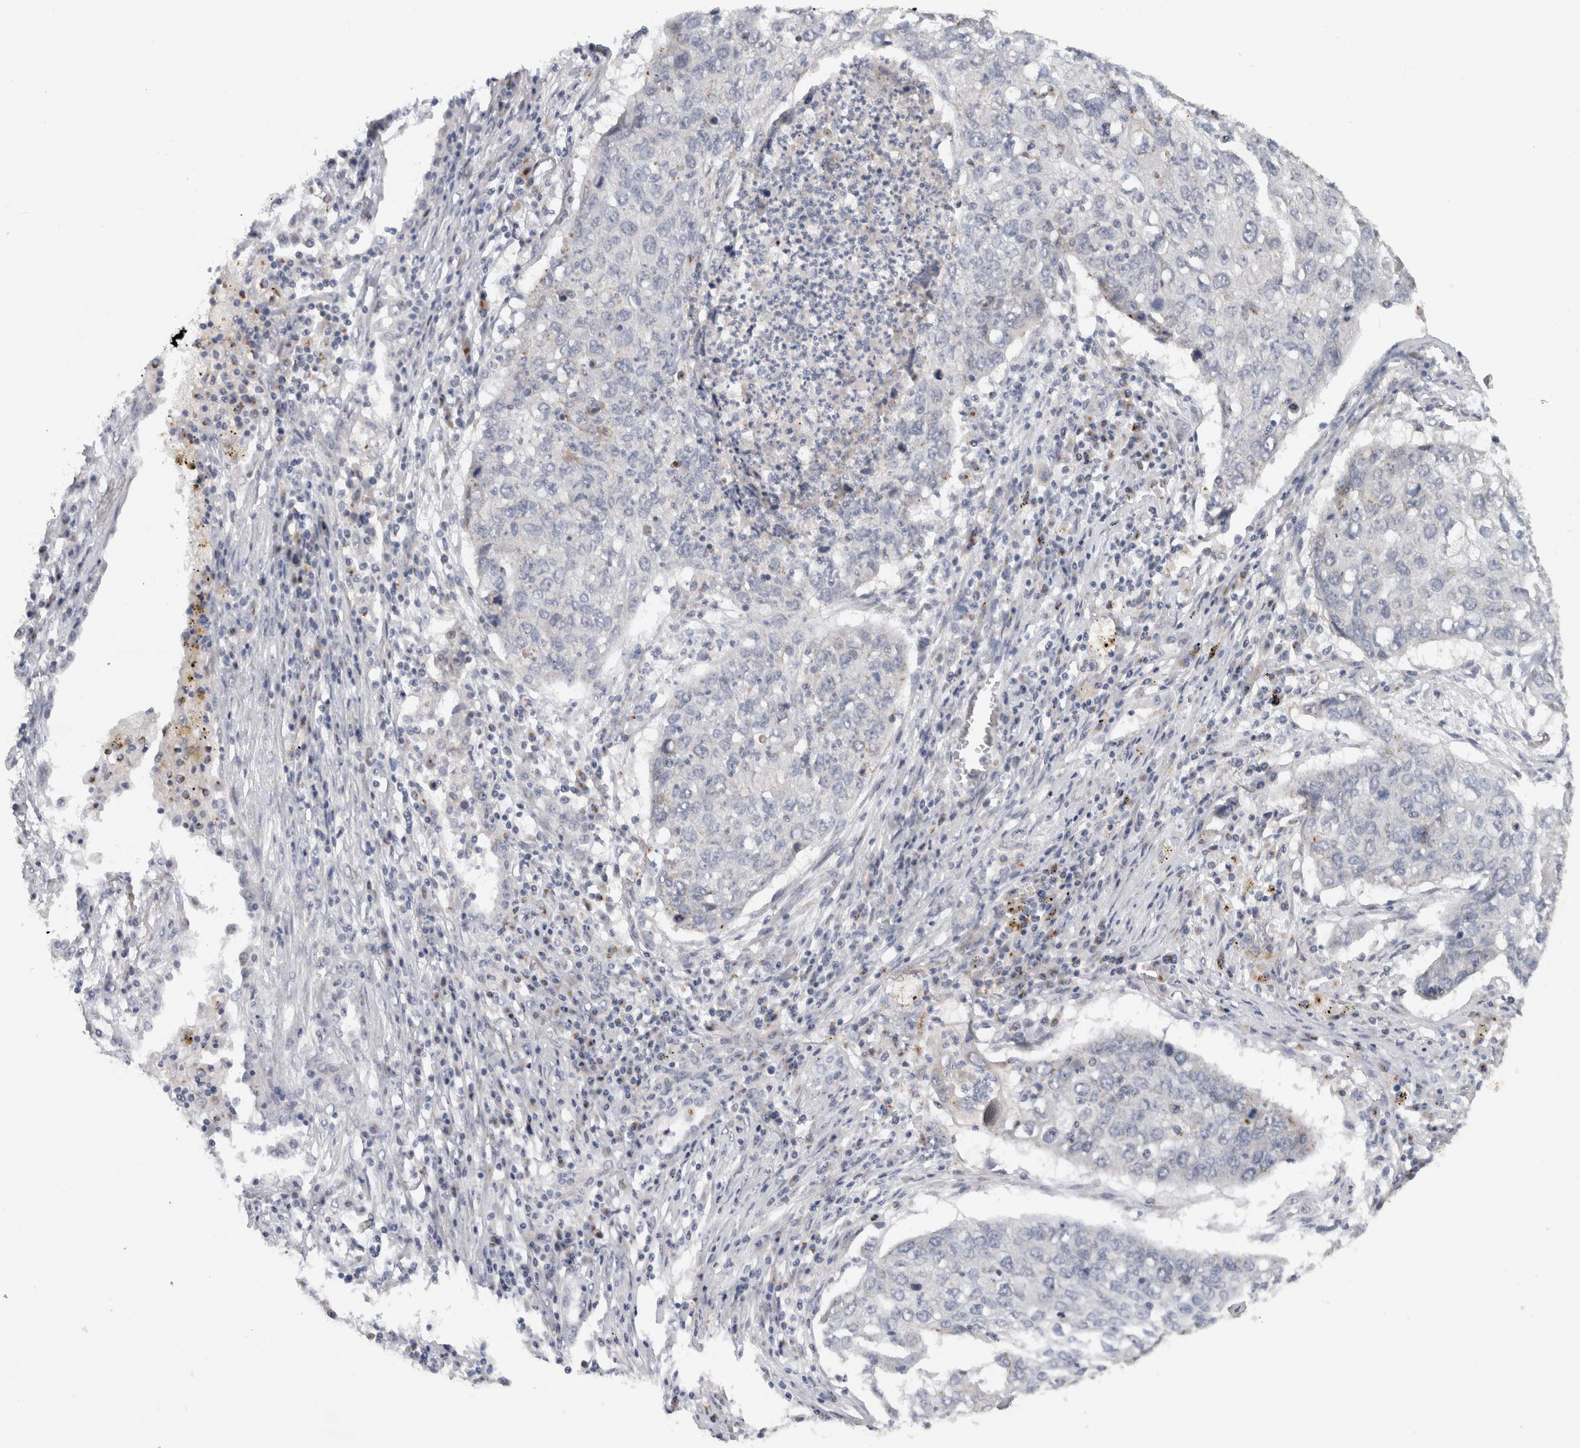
{"staining": {"intensity": "negative", "quantity": "none", "location": "none"}, "tissue": "lung cancer", "cell_type": "Tumor cells", "image_type": "cancer", "snomed": [{"axis": "morphology", "description": "Squamous cell carcinoma, NOS"}, {"axis": "topography", "description": "Lung"}], "caption": "Histopathology image shows no protein staining in tumor cells of lung cancer (squamous cell carcinoma) tissue.", "gene": "MGAT1", "patient": {"sex": "female", "age": 63}}